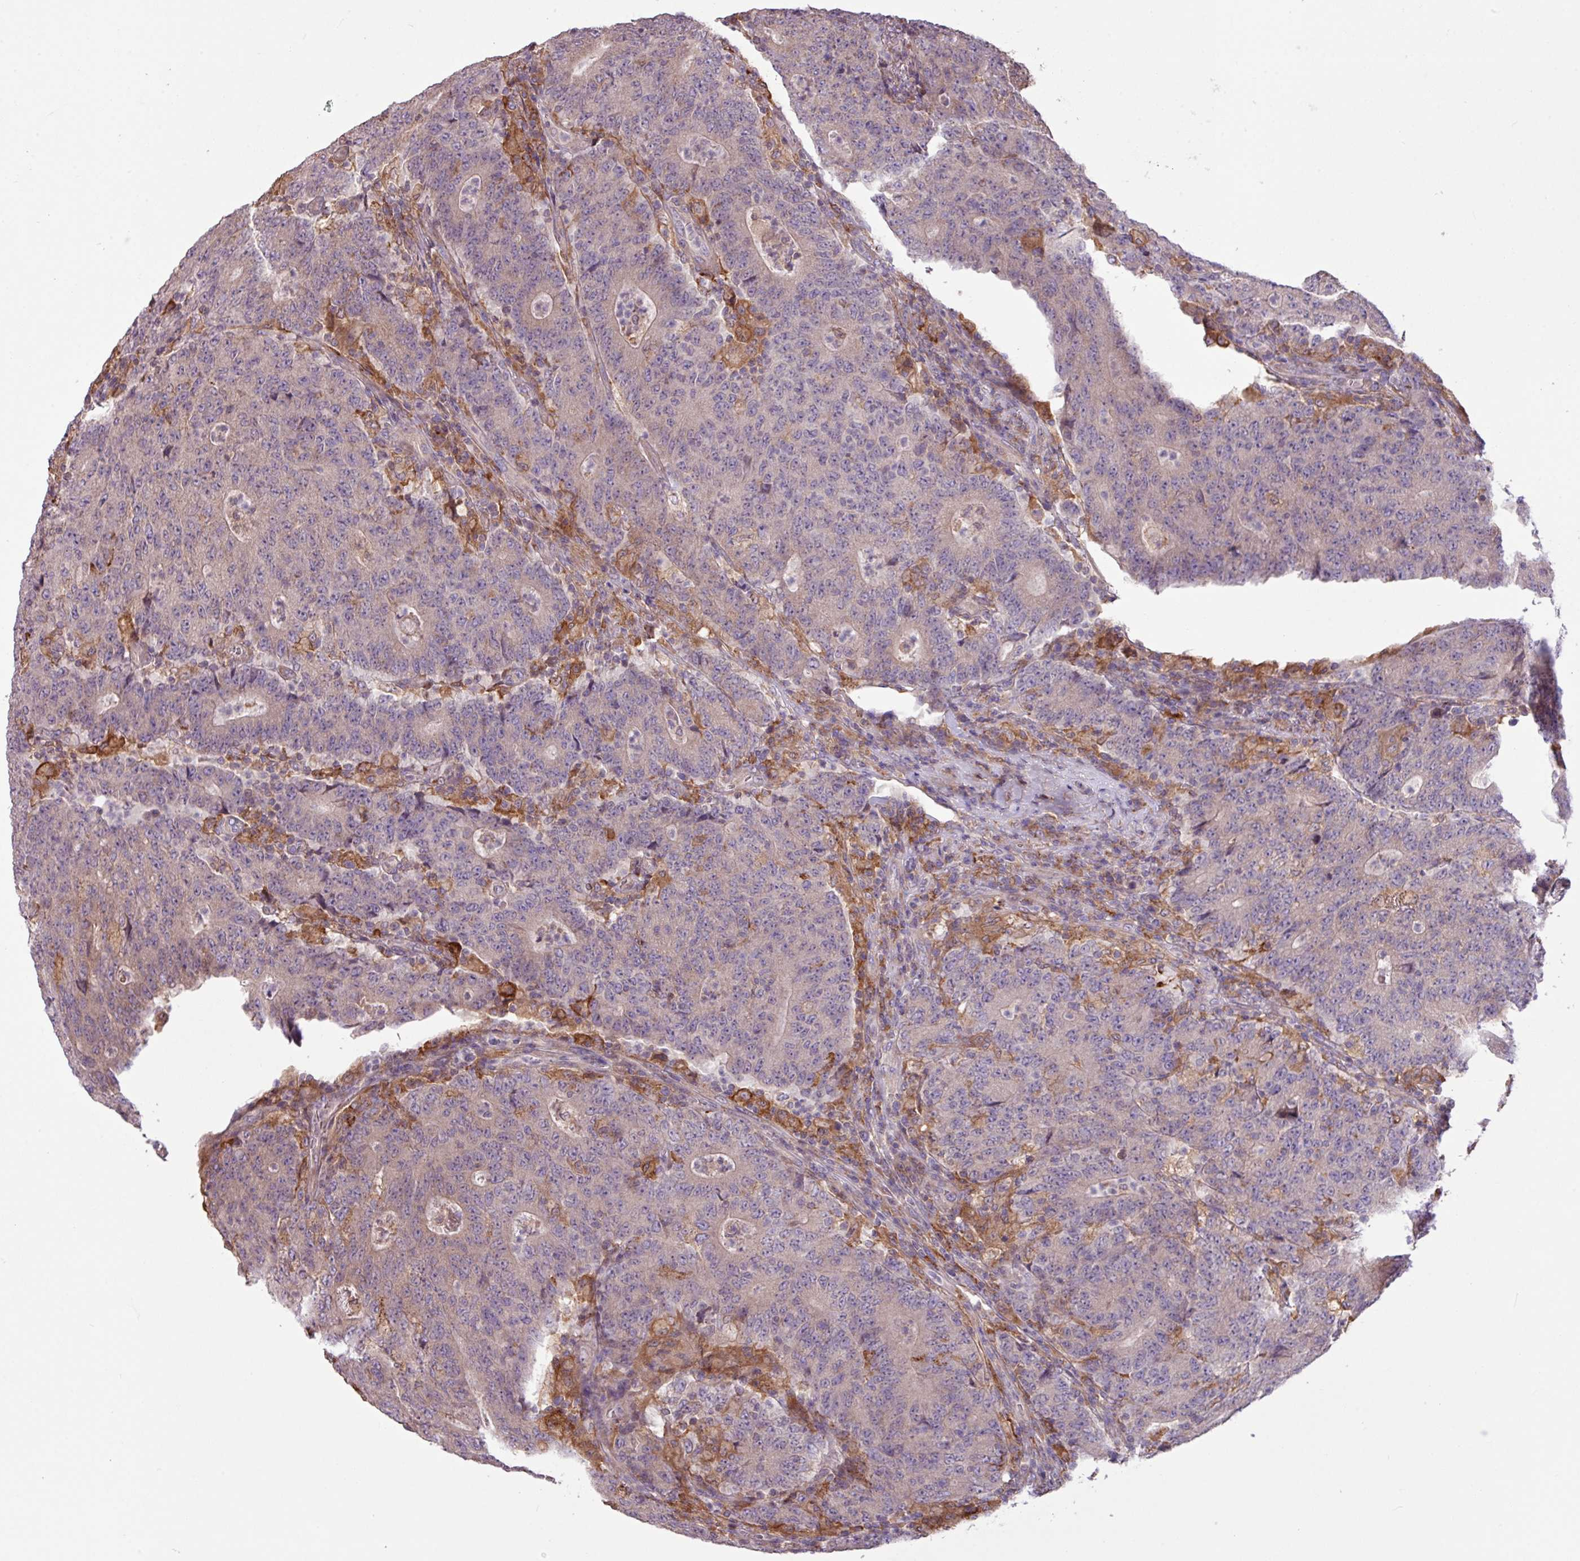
{"staining": {"intensity": "weak", "quantity": "<25%", "location": "cytoplasmic/membranous"}, "tissue": "colorectal cancer", "cell_type": "Tumor cells", "image_type": "cancer", "snomed": [{"axis": "morphology", "description": "Adenocarcinoma, NOS"}, {"axis": "topography", "description": "Colon"}], "caption": "High power microscopy histopathology image of an immunohistochemistry image of colorectal cancer, revealing no significant staining in tumor cells.", "gene": "ARHGEF25", "patient": {"sex": "female", "age": 75}}